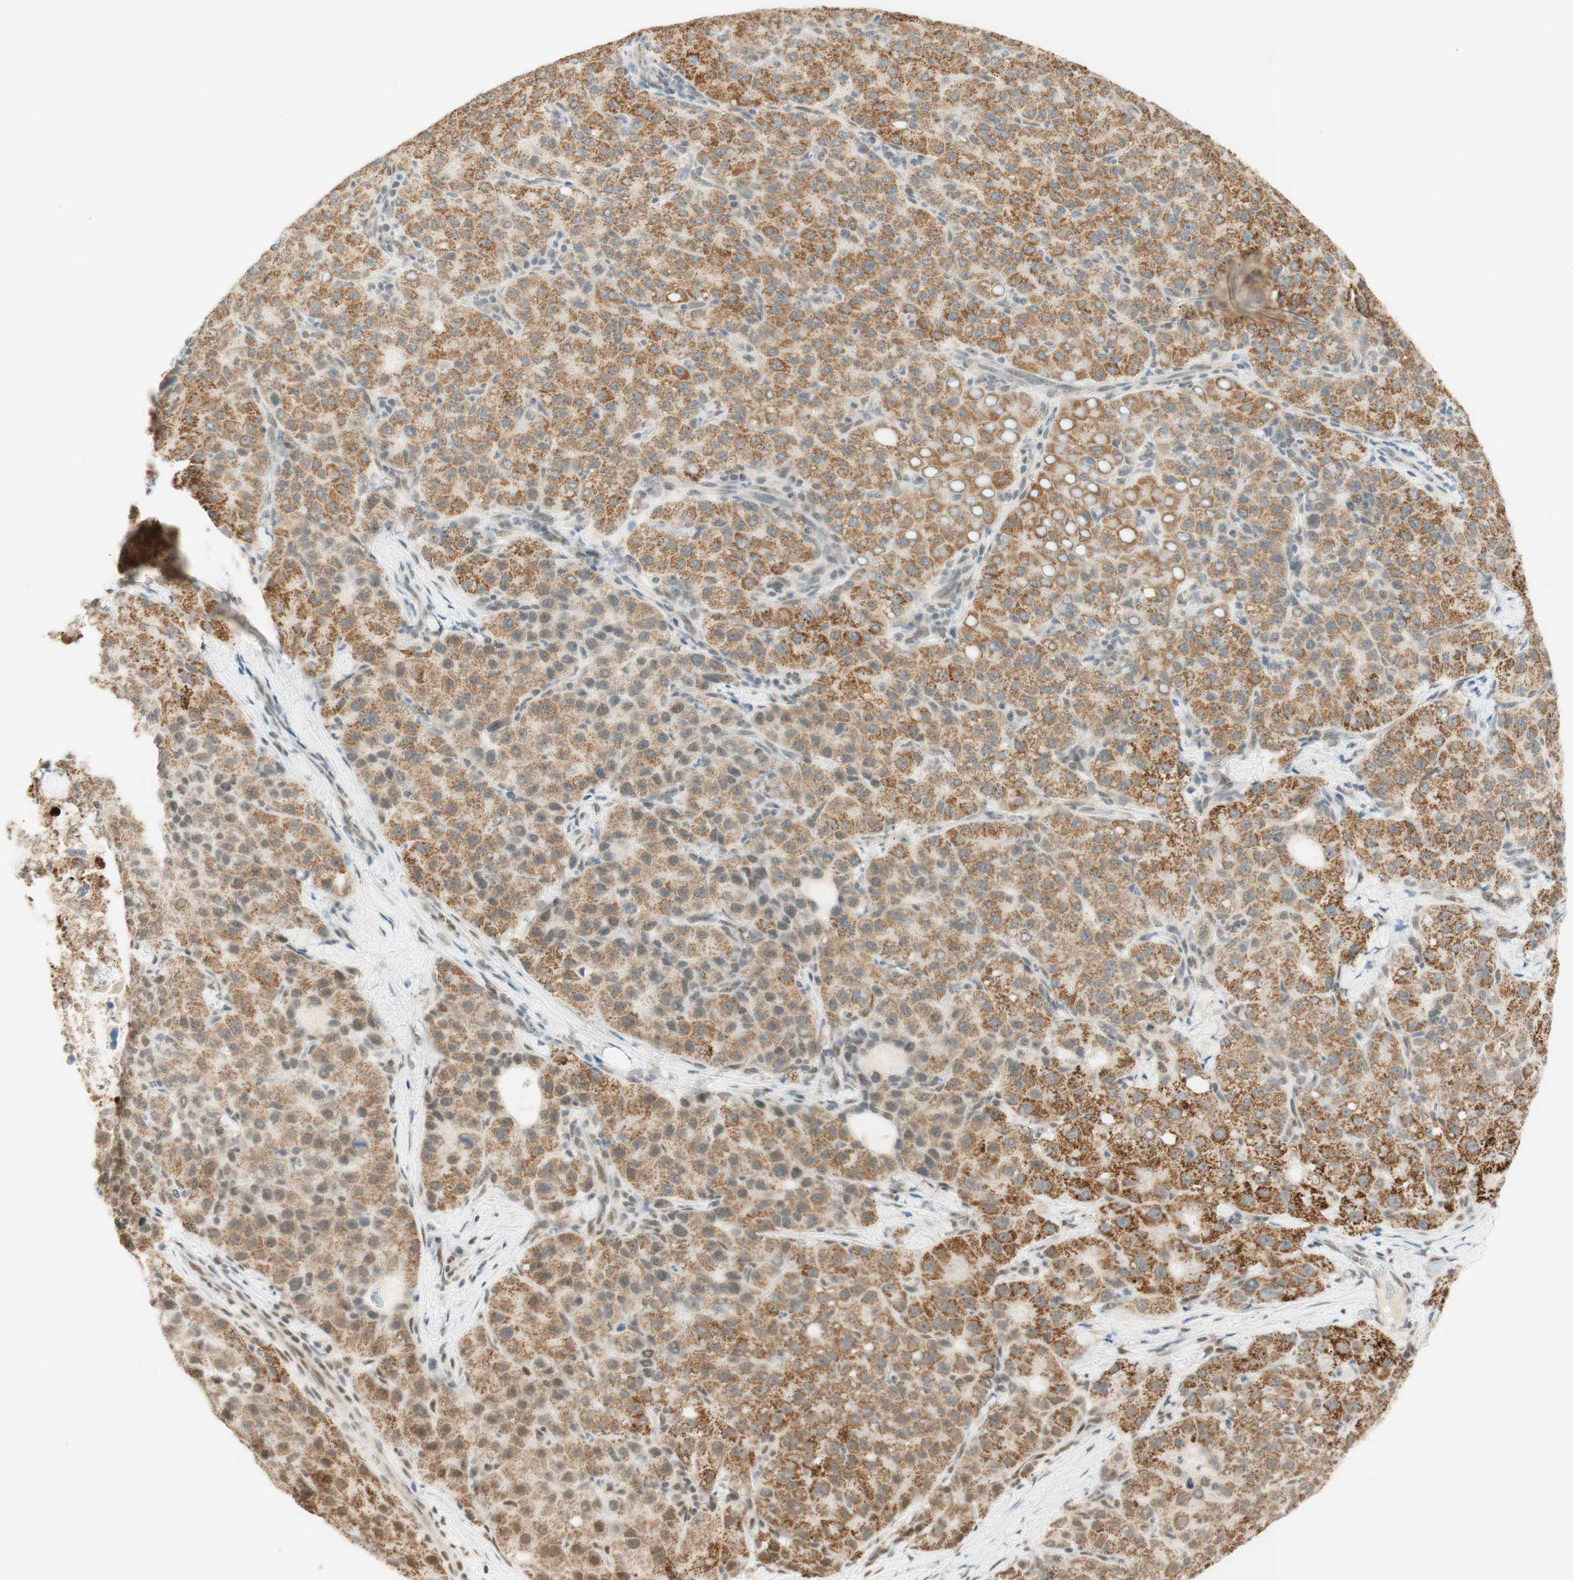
{"staining": {"intensity": "moderate", "quantity": ">75%", "location": "cytoplasmic/membranous"}, "tissue": "liver cancer", "cell_type": "Tumor cells", "image_type": "cancer", "snomed": [{"axis": "morphology", "description": "Carcinoma, Hepatocellular, NOS"}, {"axis": "topography", "description": "Liver"}], "caption": "Immunohistochemistry (IHC) of hepatocellular carcinoma (liver) exhibits medium levels of moderate cytoplasmic/membranous expression in about >75% of tumor cells.", "gene": "ZNF782", "patient": {"sex": "male", "age": 65}}